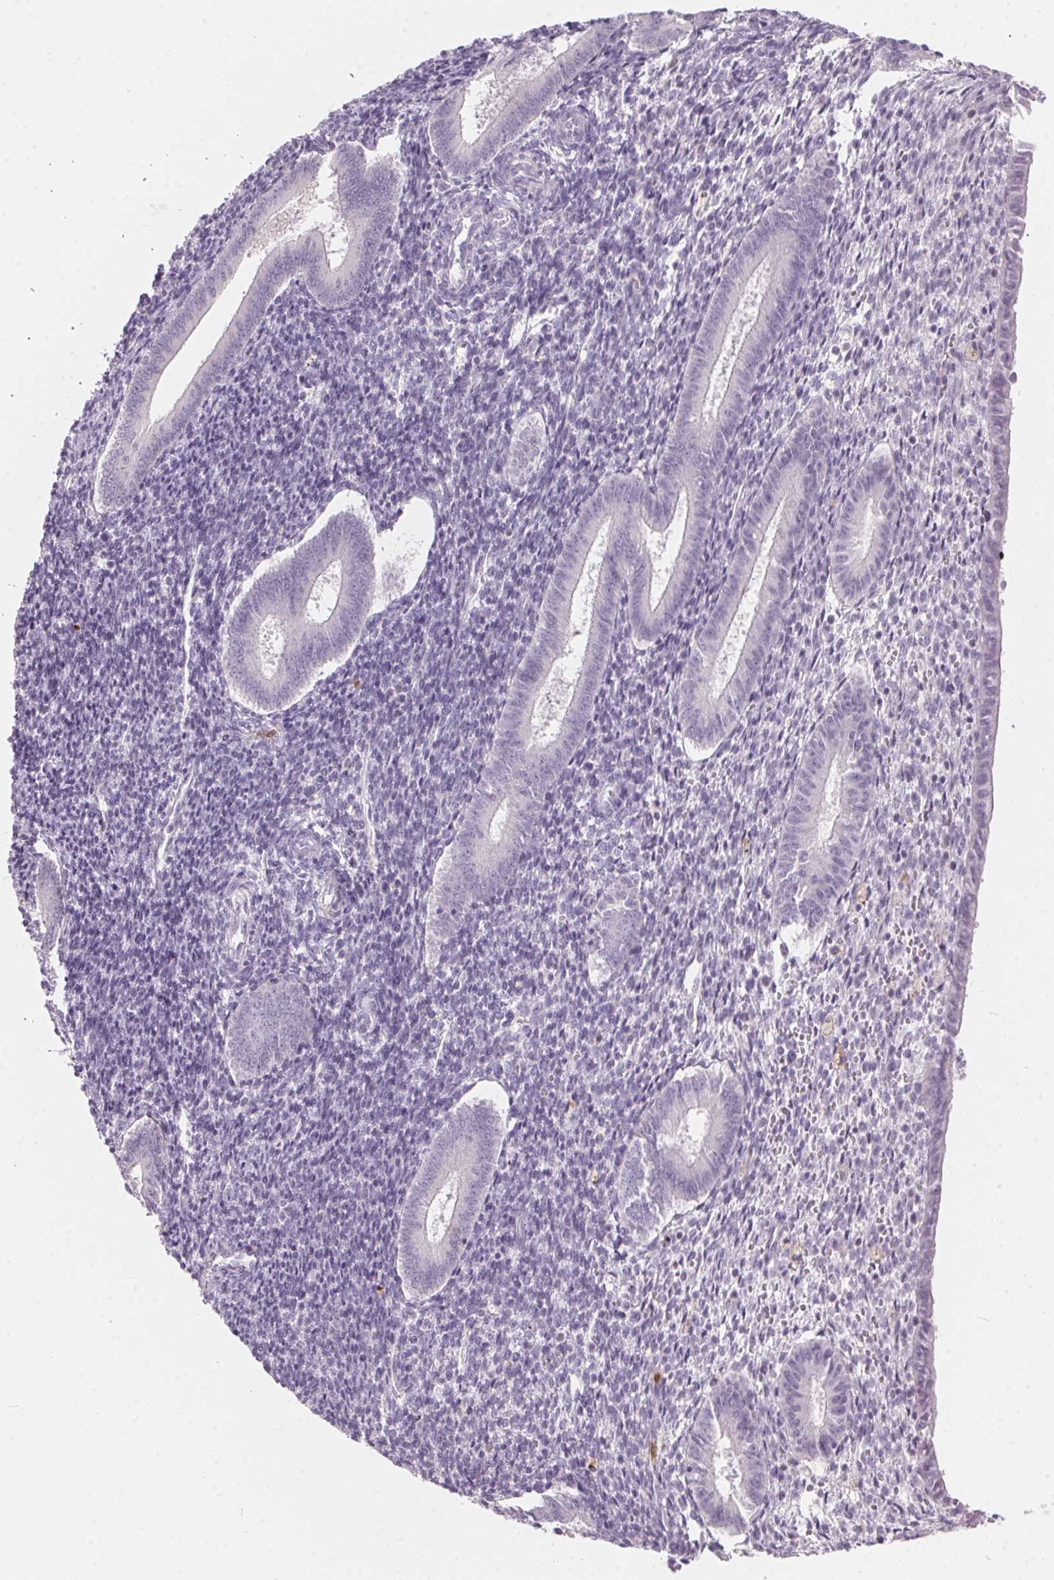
{"staining": {"intensity": "negative", "quantity": "none", "location": "none"}, "tissue": "endometrium", "cell_type": "Cells in endometrial stroma", "image_type": "normal", "snomed": [{"axis": "morphology", "description": "Normal tissue, NOS"}, {"axis": "topography", "description": "Endometrium"}], "caption": "Endometrium was stained to show a protein in brown. There is no significant expression in cells in endometrial stroma.", "gene": "SERPINB1", "patient": {"sex": "female", "age": 25}}